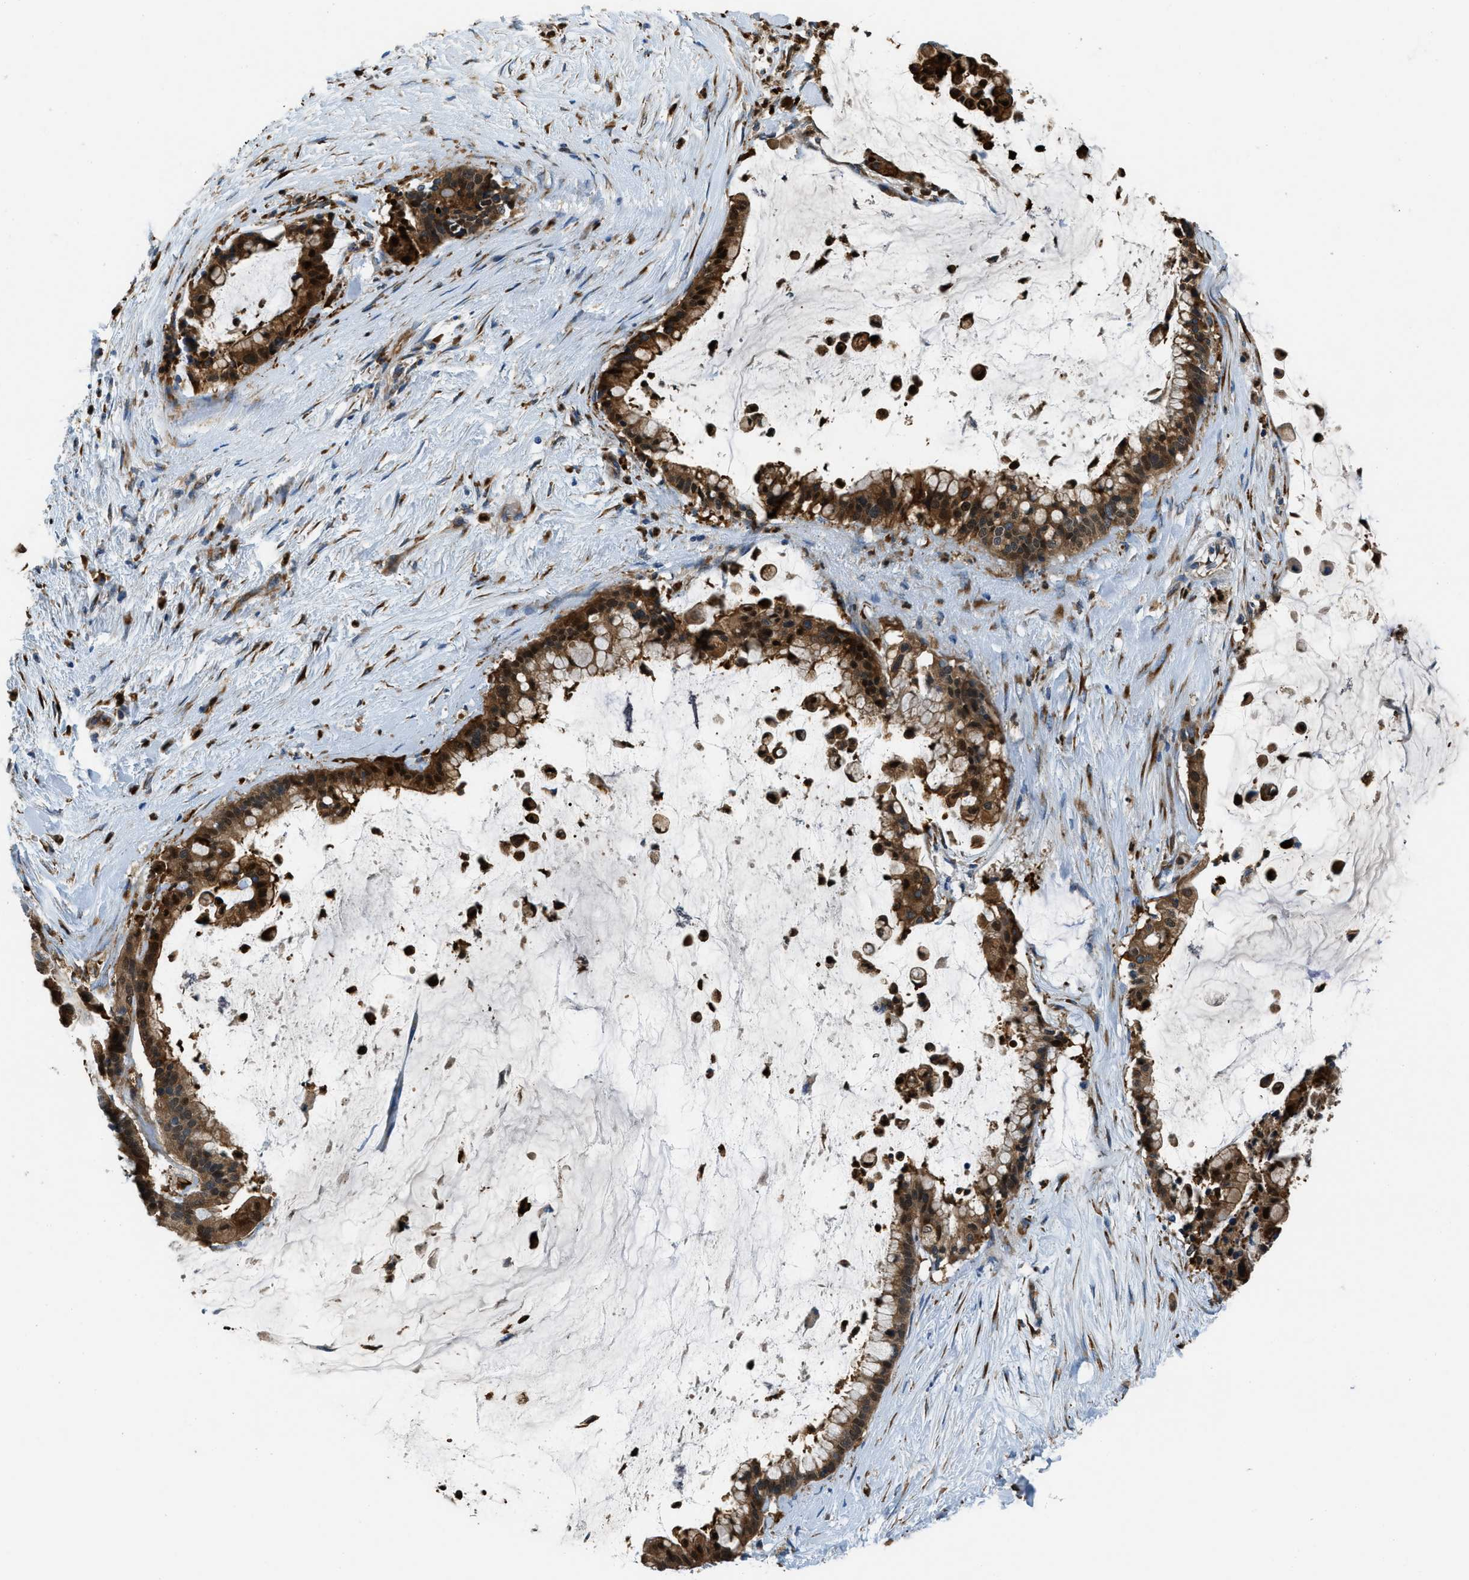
{"staining": {"intensity": "strong", "quantity": ">75%", "location": "cytoplasmic/membranous,nuclear"}, "tissue": "pancreatic cancer", "cell_type": "Tumor cells", "image_type": "cancer", "snomed": [{"axis": "morphology", "description": "Adenocarcinoma, NOS"}, {"axis": "topography", "description": "Pancreas"}], "caption": "High-magnification brightfield microscopy of pancreatic cancer (adenocarcinoma) stained with DAB (3,3'-diaminobenzidine) (brown) and counterstained with hematoxylin (blue). tumor cells exhibit strong cytoplasmic/membranous and nuclear expression is appreciated in about>75% of cells.", "gene": "GIMAP8", "patient": {"sex": "male", "age": 41}}